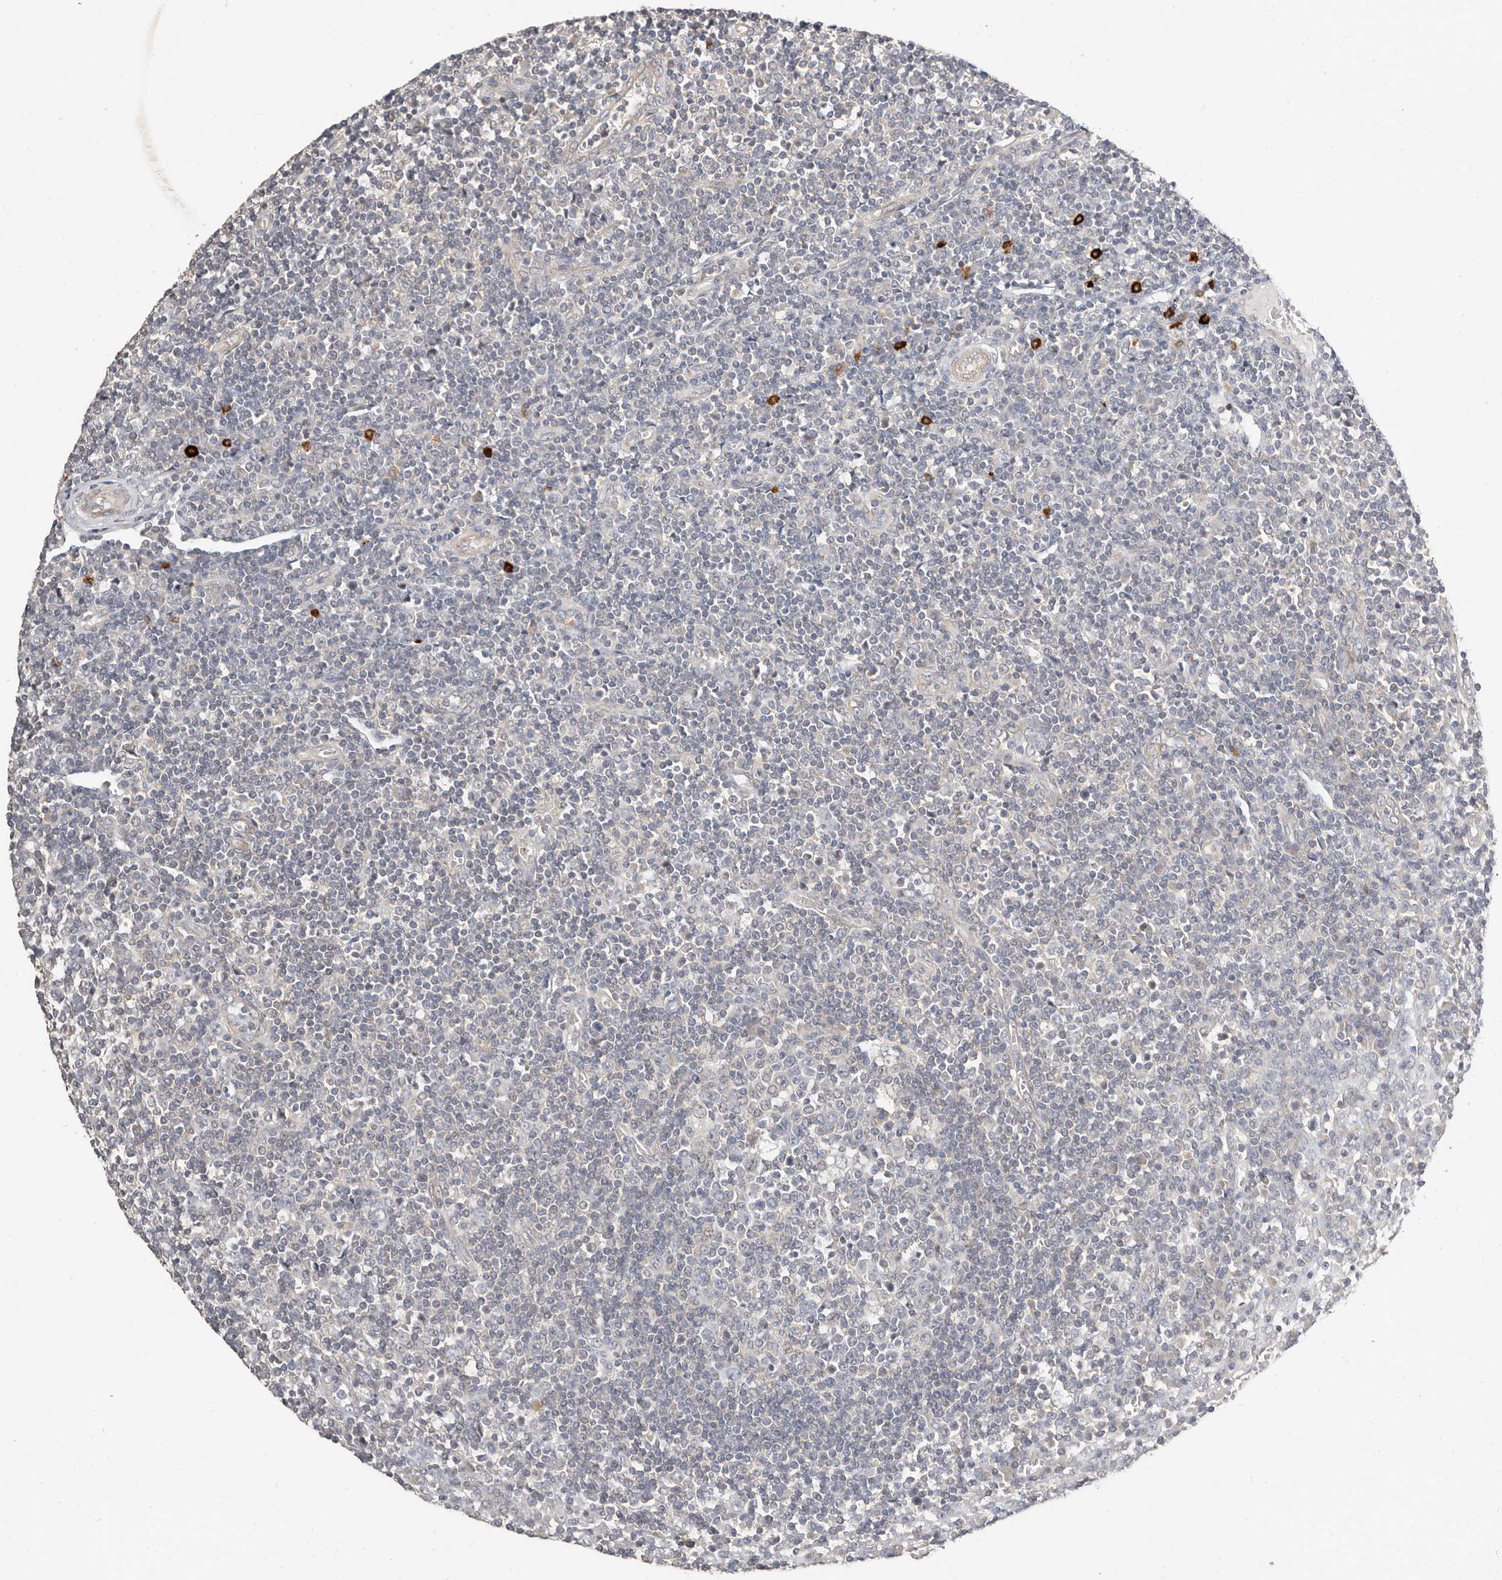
{"staining": {"intensity": "negative", "quantity": "none", "location": "none"}, "tissue": "tonsil", "cell_type": "Germinal center cells", "image_type": "normal", "snomed": [{"axis": "morphology", "description": "Normal tissue, NOS"}, {"axis": "topography", "description": "Tonsil"}], "caption": "Image shows no significant protein expression in germinal center cells of unremarkable tonsil.", "gene": "ZRANB1", "patient": {"sex": "female", "age": 19}}